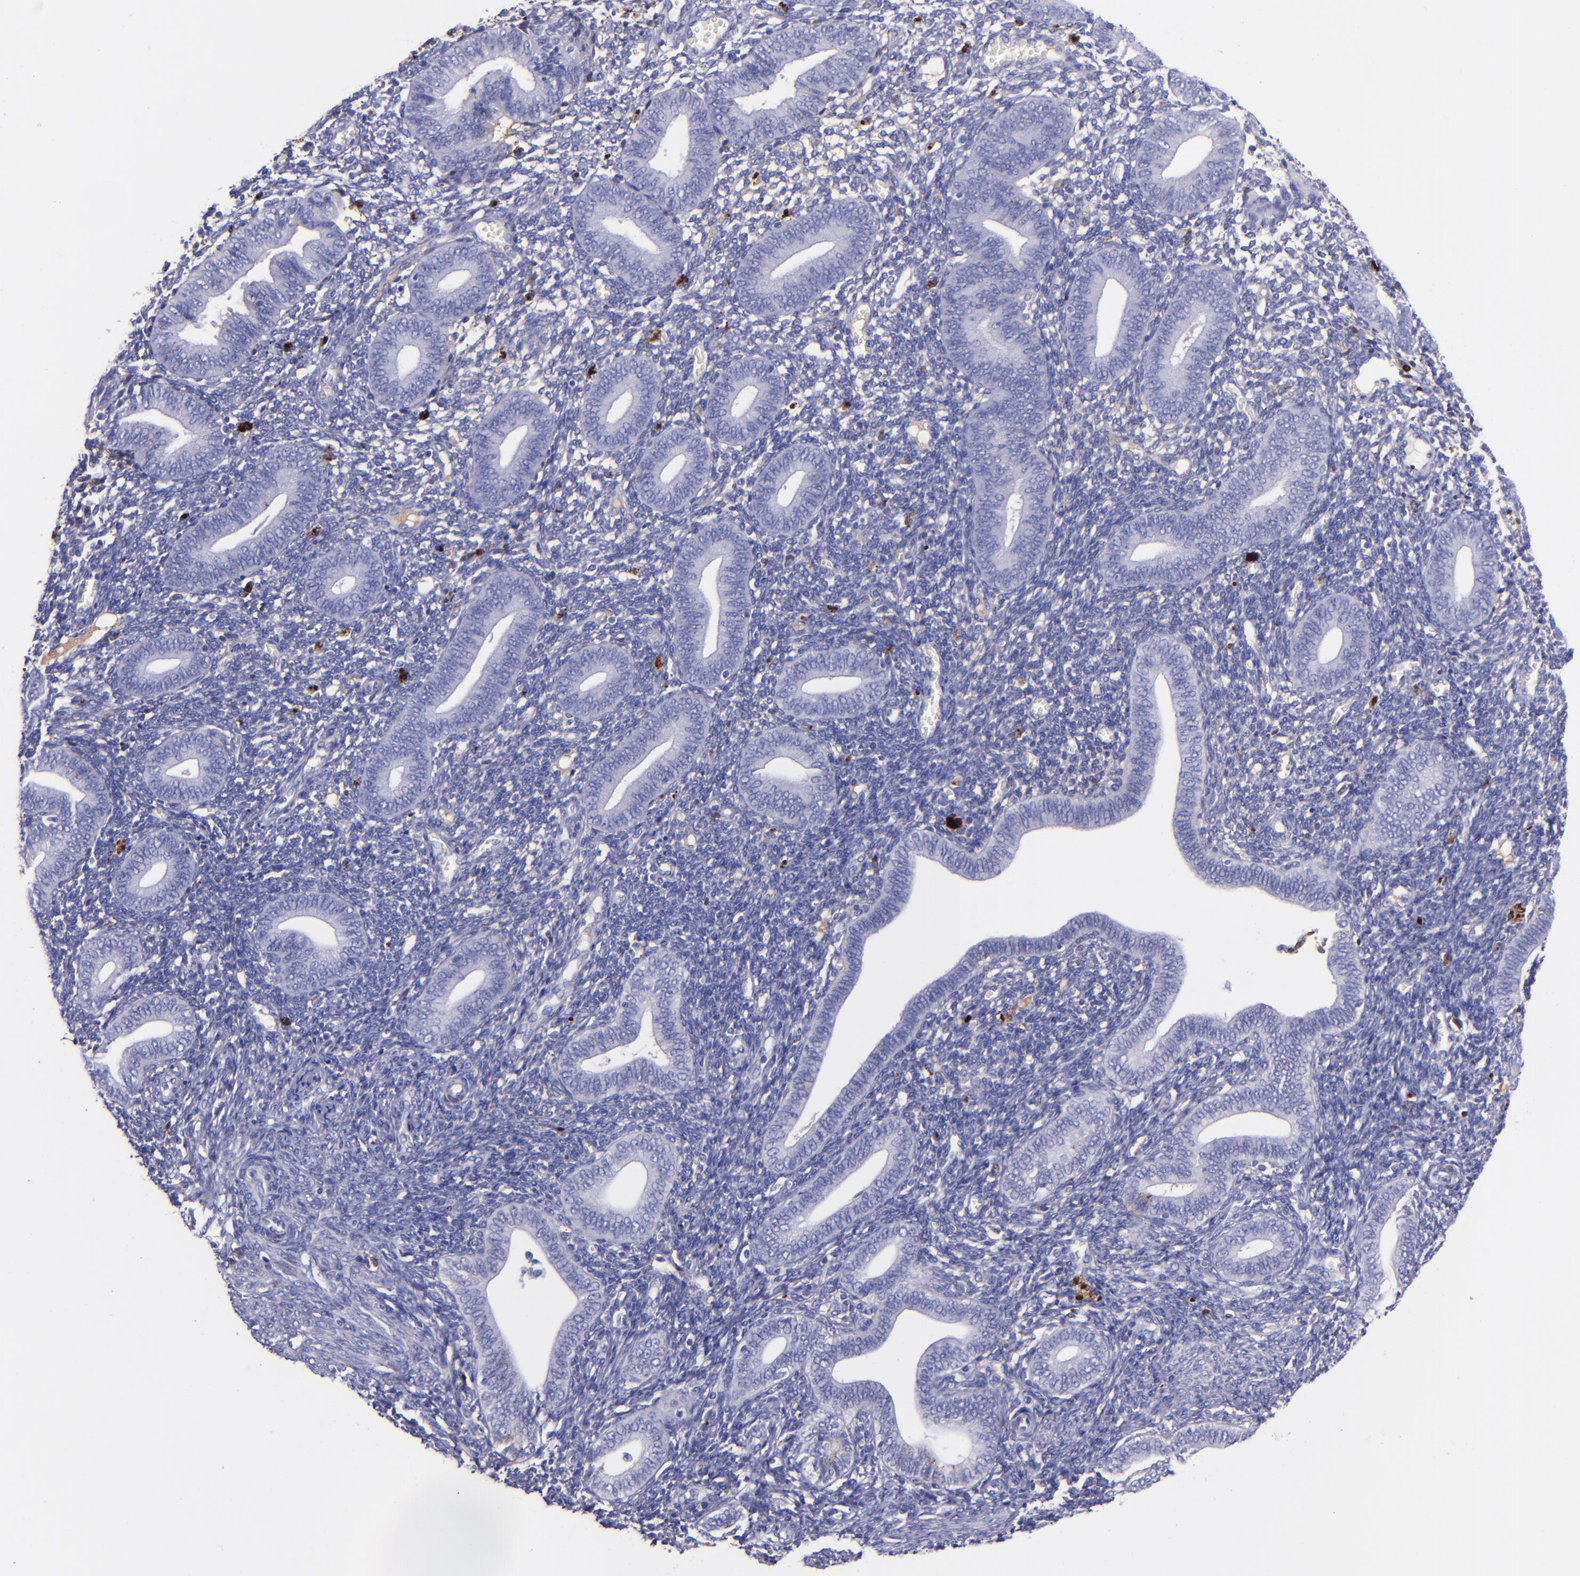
{"staining": {"intensity": "strong", "quantity": "<25%", "location": "cytoplasmic/membranous"}, "tissue": "endometrium", "cell_type": "Cells in endometrial stroma", "image_type": "normal", "snomed": [{"axis": "morphology", "description": "Normal tissue, NOS"}, {"axis": "topography", "description": "Uterus"}, {"axis": "topography", "description": "Endometrium"}], "caption": "This photomicrograph demonstrates immunohistochemistry (IHC) staining of unremarkable human endometrium, with medium strong cytoplasmic/membranous expression in approximately <25% of cells in endometrial stroma.", "gene": "KNG1", "patient": {"sex": "female", "age": 33}}